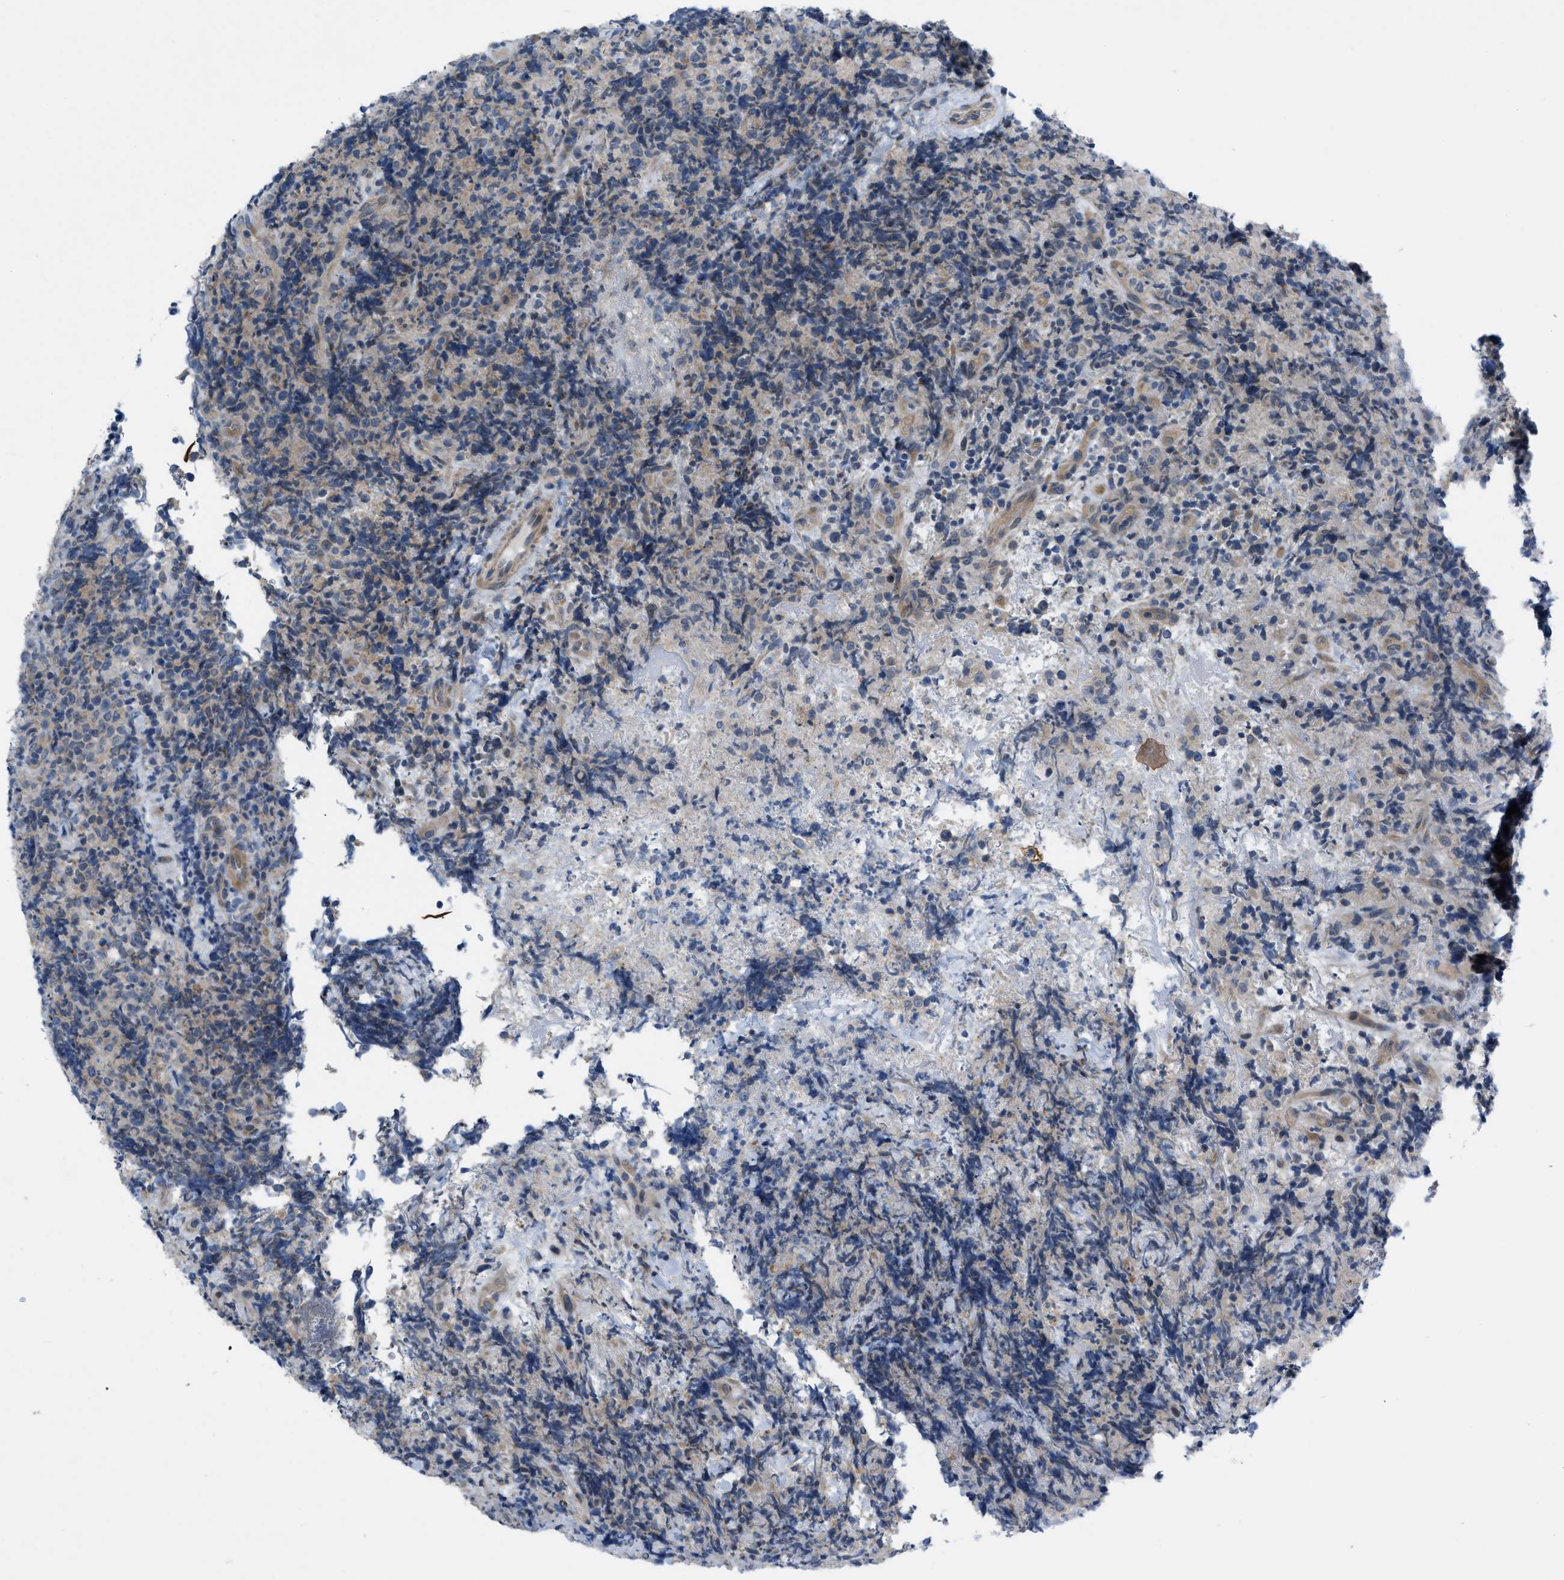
{"staining": {"intensity": "negative", "quantity": "none", "location": "none"}, "tissue": "lymphoma", "cell_type": "Tumor cells", "image_type": "cancer", "snomed": [{"axis": "morphology", "description": "Malignant lymphoma, non-Hodgkin's type, High grade"}, {"axis": "topography", "description": "Tonsil"}], "caption": "Photomicrograph shows no significant protein staining in tumor cells of lymphoma.", "gene": "NDEL1", "patient": {"sex": "female", "age": 36}}